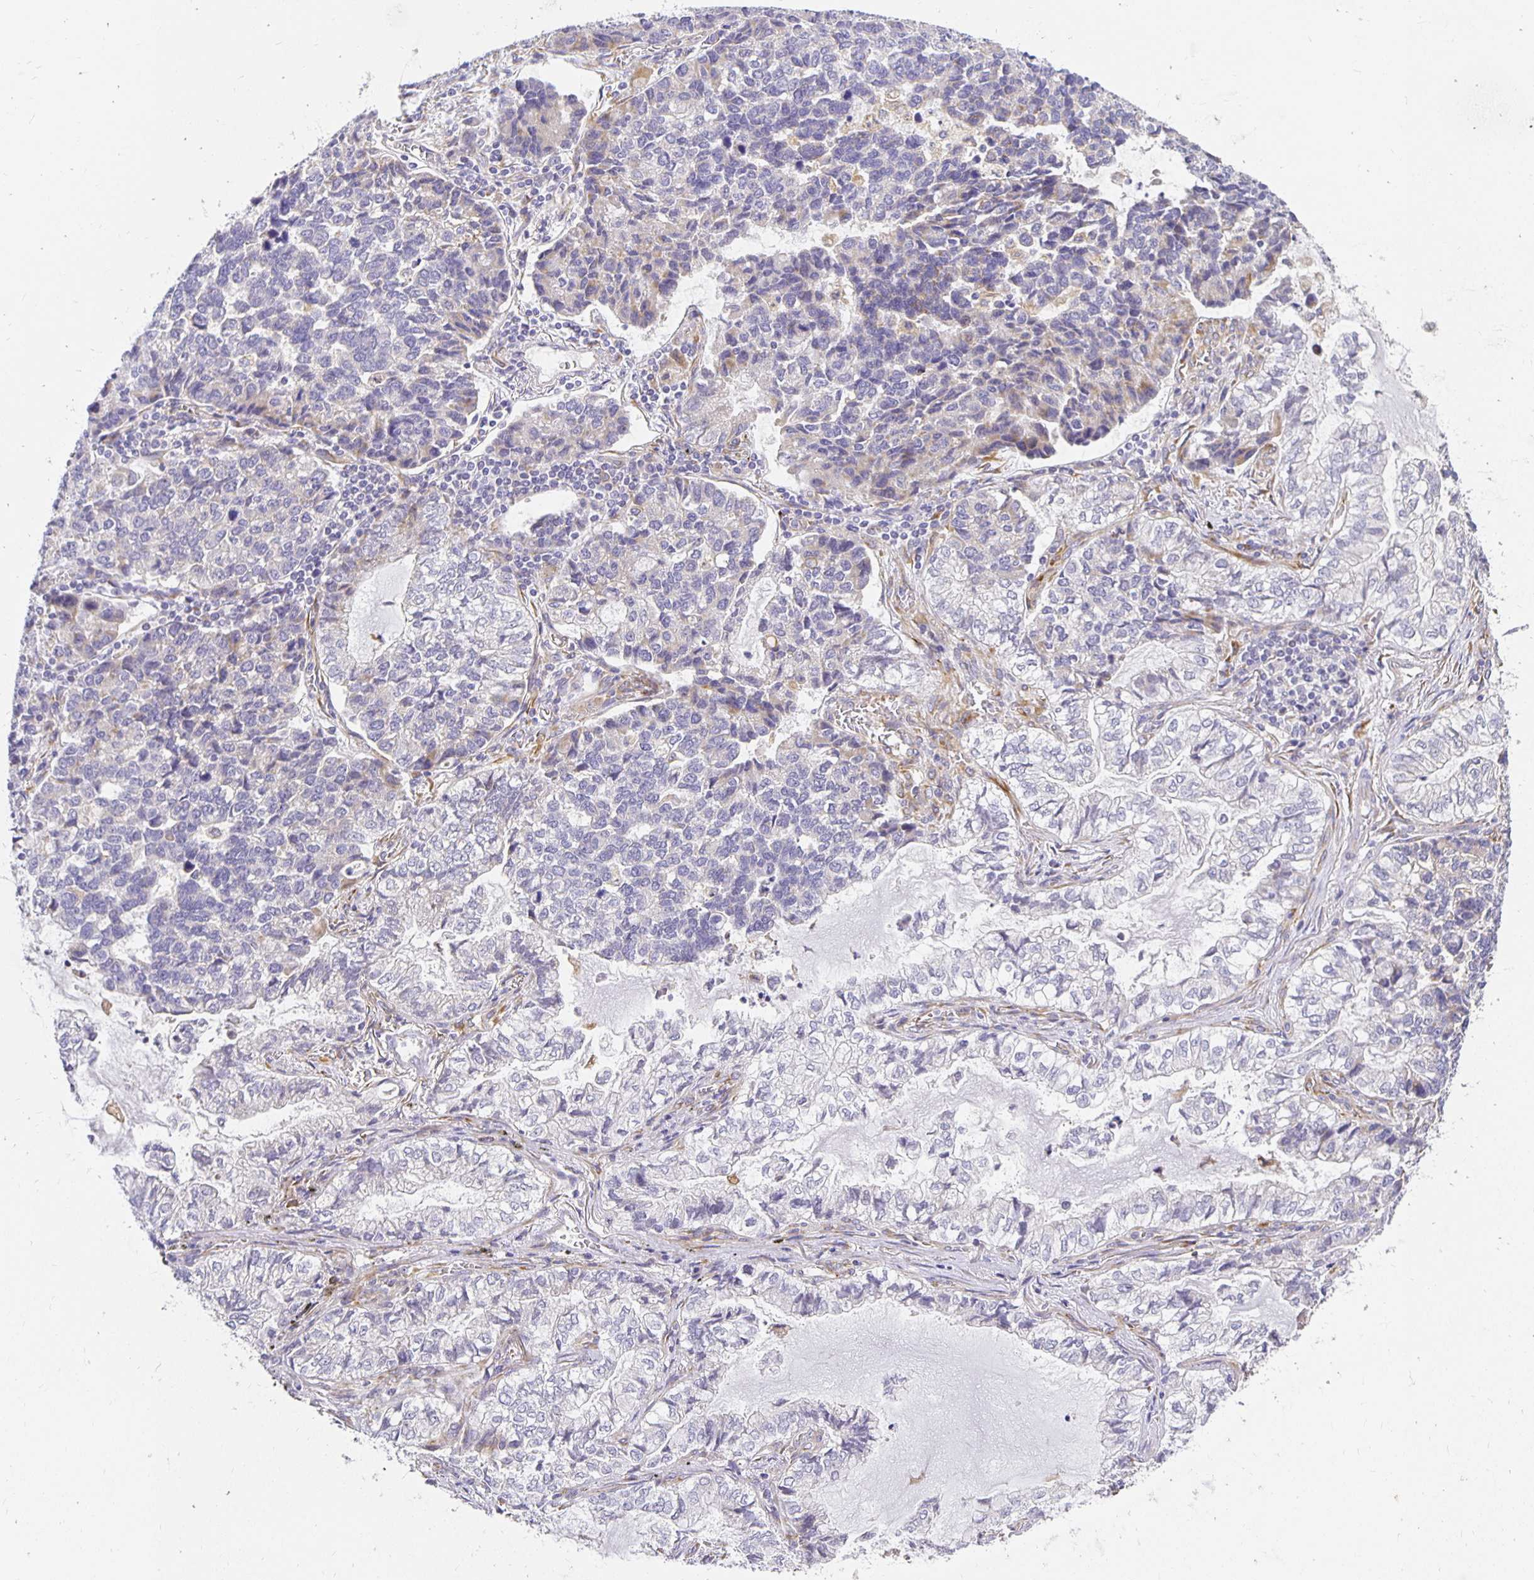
{"staining": {"intensity": "negative", "quantity": "none", "location": "none"}, "tissue": "lung cancer", "cell_type": "Tumor cells", "image_type": "cancer", "snomed": [{"axis": "morphology", "description": "Adenocarcinoma, NOS"}, {"axis": "topography", "description": "Lymph node"}, {"axis": "topography", "description": "Lung"}], "caption": "Micrograph shows no significant protein expression in tumor cells of lung adenocarcinoma.", "gene": "PLOD1", "patient": {"sex": "male", "age": 66}}